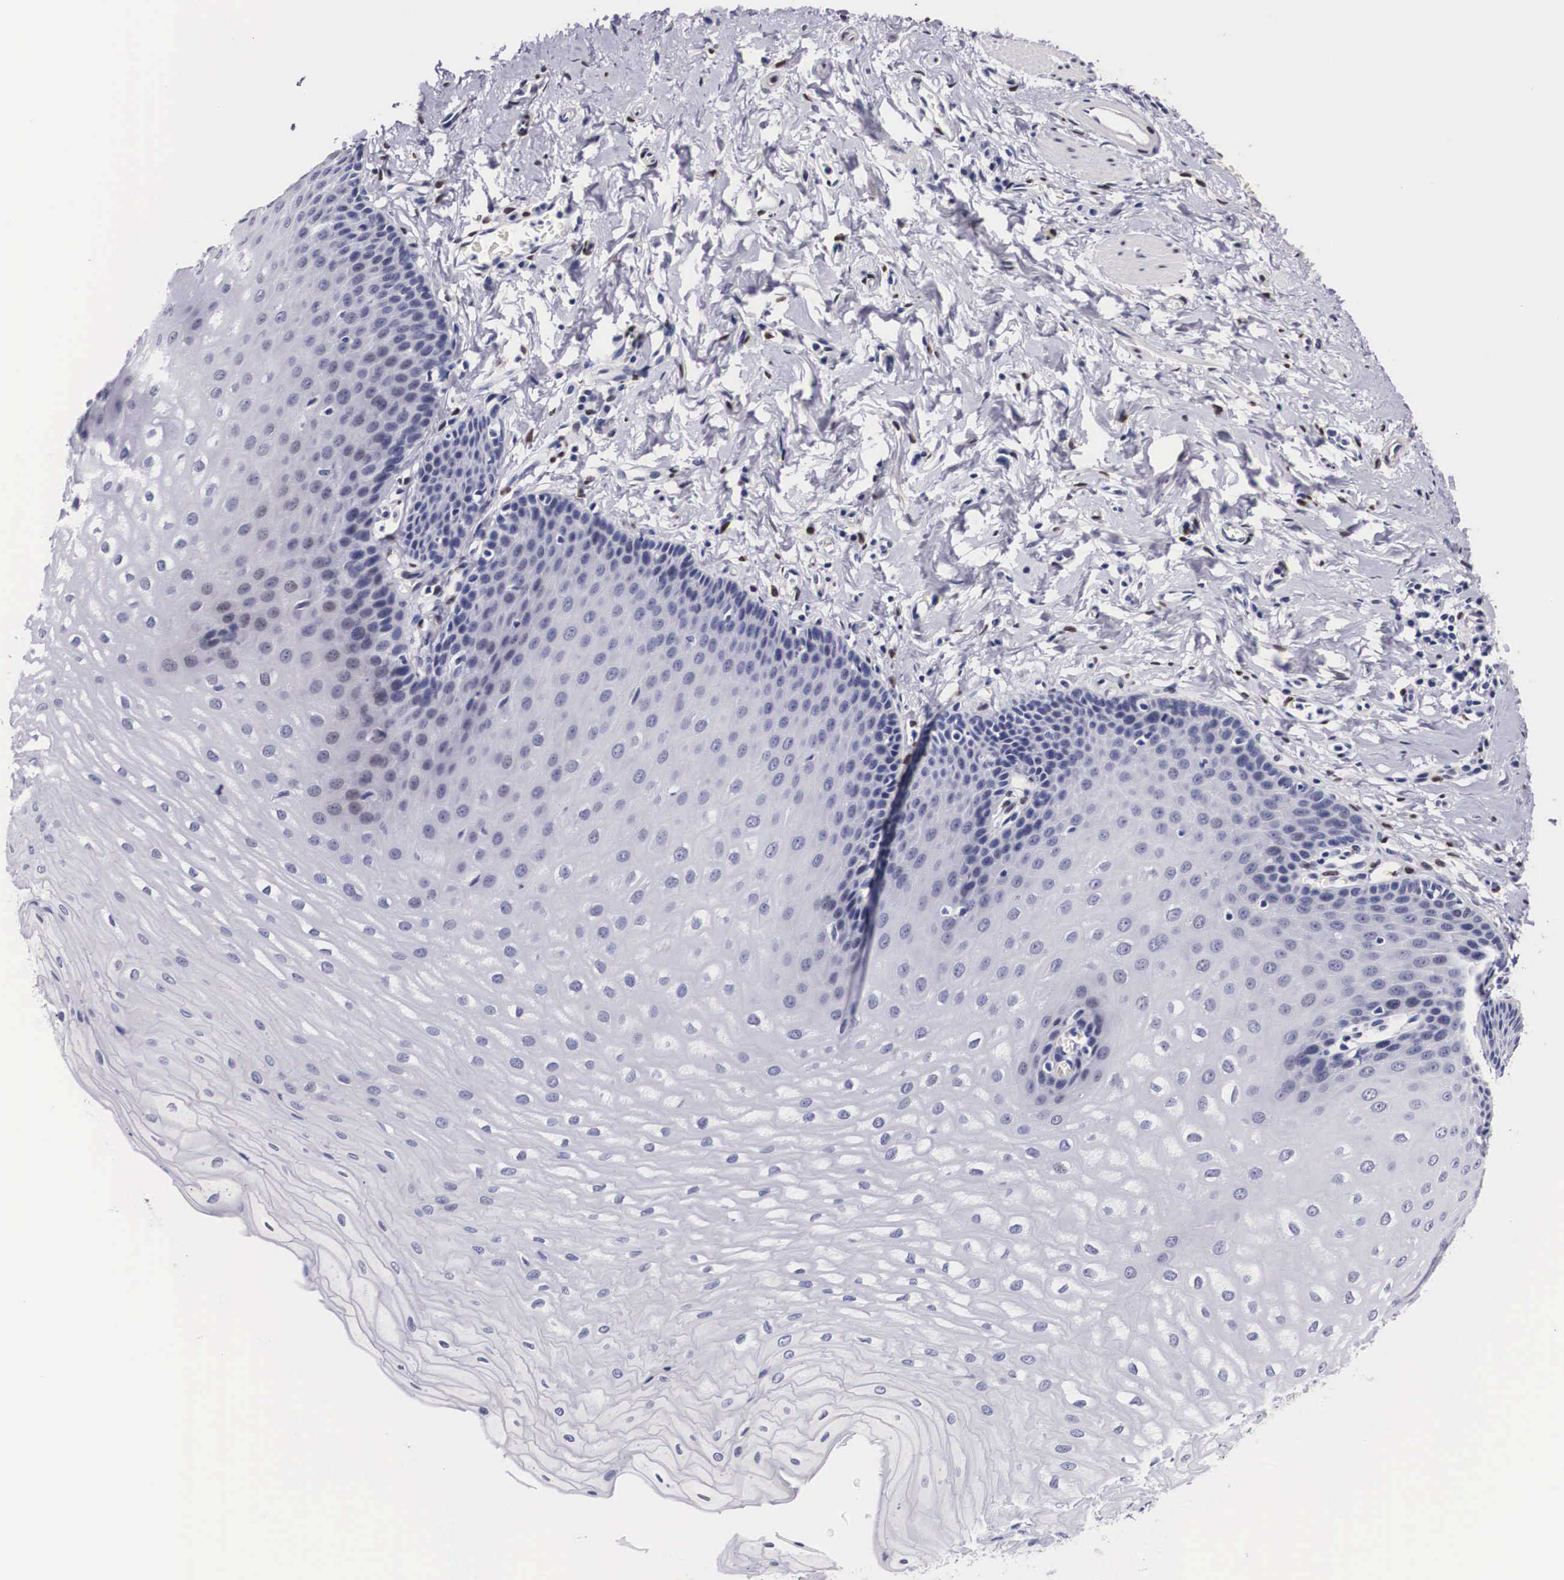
{"staining": {"intensity": "negative", "quantity": "none", "location": "none"}, "tissue": "esophagus", "cell_type": "Squamous epithelial cells", "image_type": "normal", "snomed": [{"axis": "morphology", "description": "Normal tissue, NOS"}, {"axis": "topography", "description": "Esophagus"}], "caption": "This is an immunohistochemistry histopathology image of normal esophagus. There is no positivity in squamous epithelial cells.", "gene": "KHDRBS3", "patient": {"sex": "male", "age": 70}}